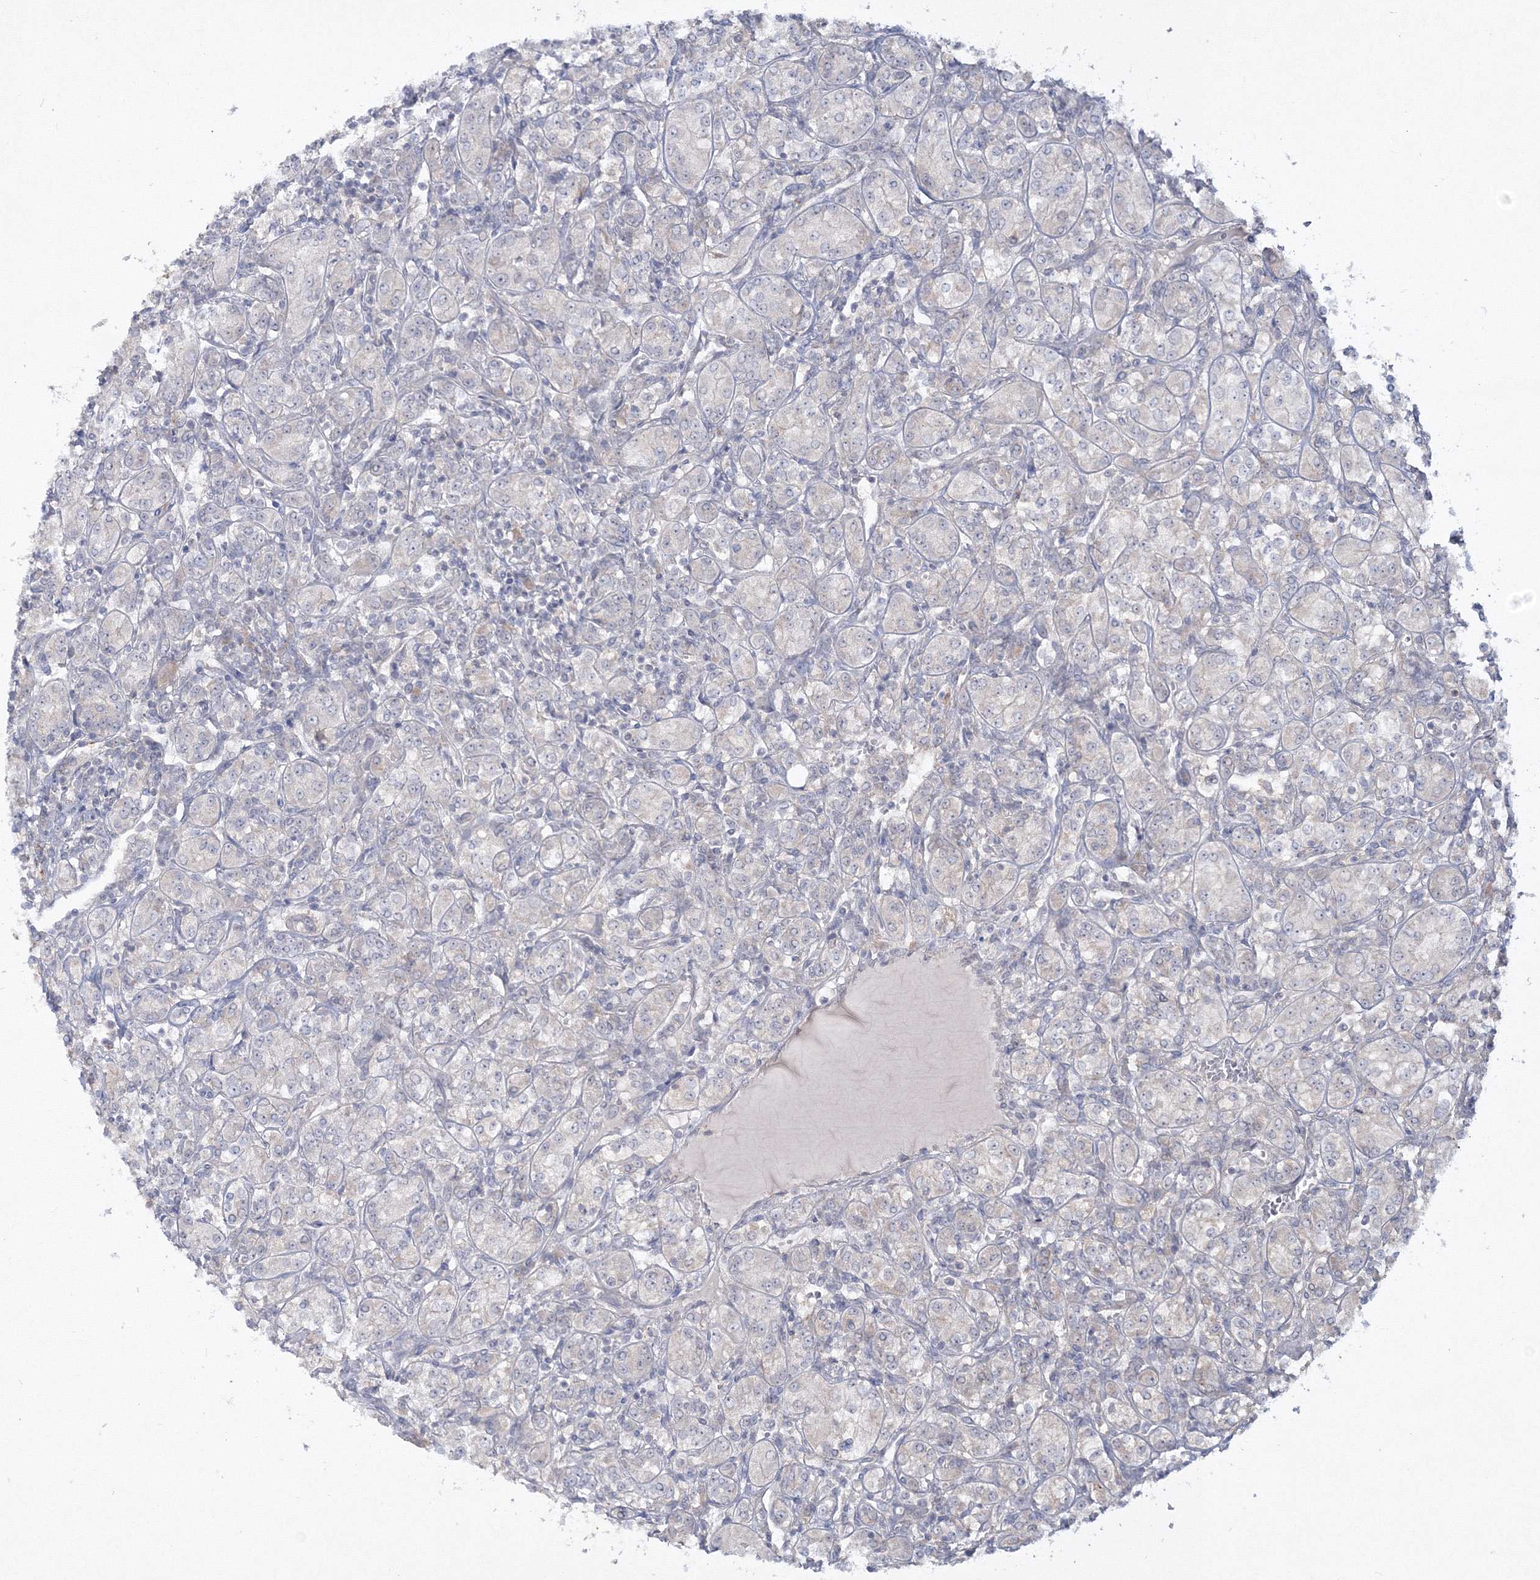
{"staining": {"intensity": "negative", "quantity": "none", "location": "none"}, "tissue": "renal cancer", "cell_type": "Tumor cells", "image_type": "cancer", "snomed": [{"axis": "morphology", "description": "Adenocarcinoma, NOS"}, {"axis": "topography", "description": "Kidney"}], "caption": "IHC image of neoplastic tissue: renal adenocarcinoma stained with DAB (3,3'-diaminobenzidine) exhibits no significant protein positivity in tumor cells. The staining is performed using DAB brown chromogen with nuclei counter-stained in using hematoxylin.", "gene": "IPMK", "patient": {"sex": "male", "age": 77}}